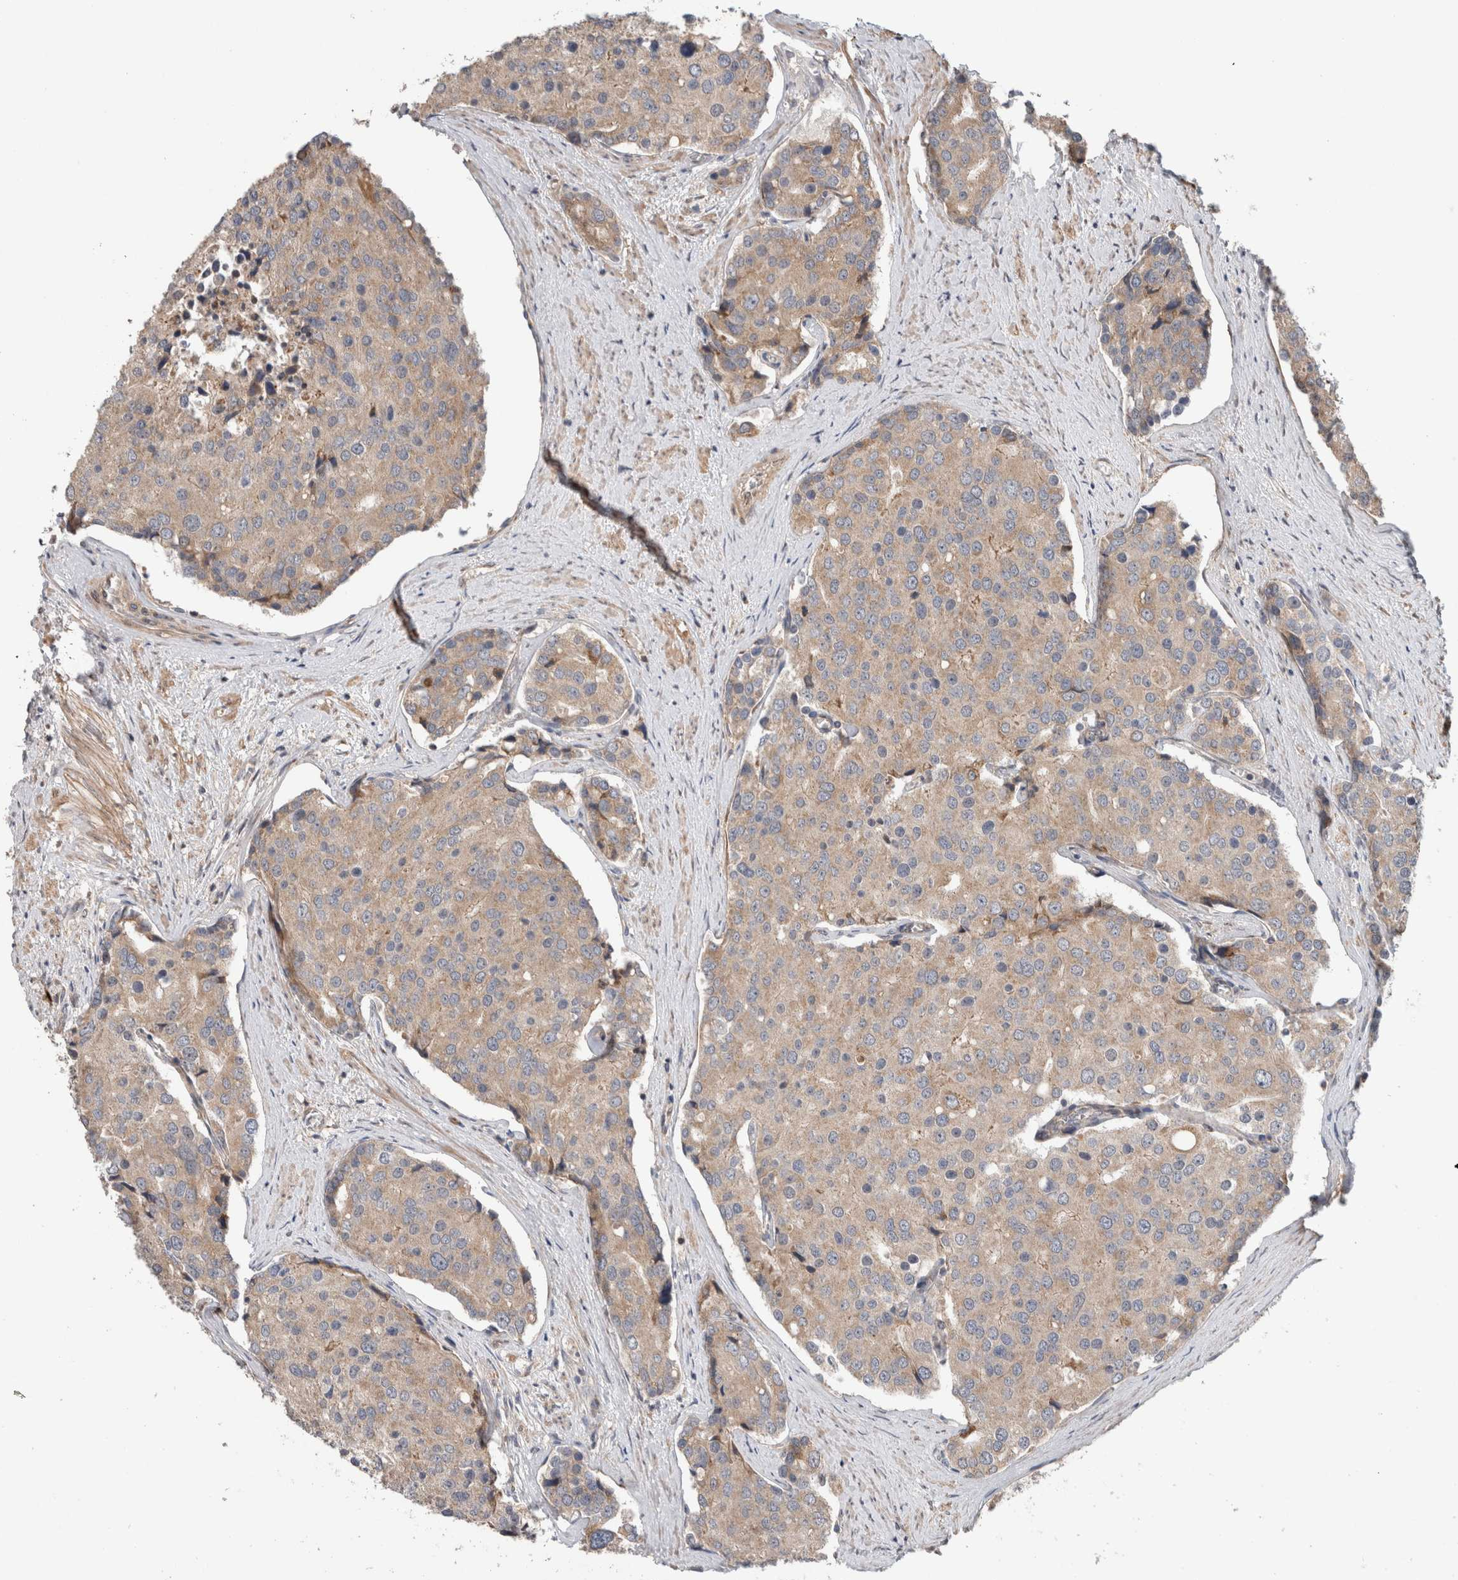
{"staining": {"intensity": "moderate", "quantity": ">75%", "location": "cytoplasmic/membranous"}, "tissue": "prostate cancer", "cell_type": "Tumor cells", "image_type": "cancer", "snomed": [{"axis": "morphology", "description": "Adenocarcinoma, High grade"}, {"axis": "topography", "description": "Prostate"}], "caption": "Brown immunohistochemical staining in prostate high-grade adenocarcinoma shows moderate cytoplasmic/membranous staining in approximately >75% of tumor cells. The staining is performed using DAB brown chromogen to label protein expression. The nuclei are counter-stained blue using hematoxylin.", "gene": "TRIM5", "patient": {"sex": "male", "age": 50}}